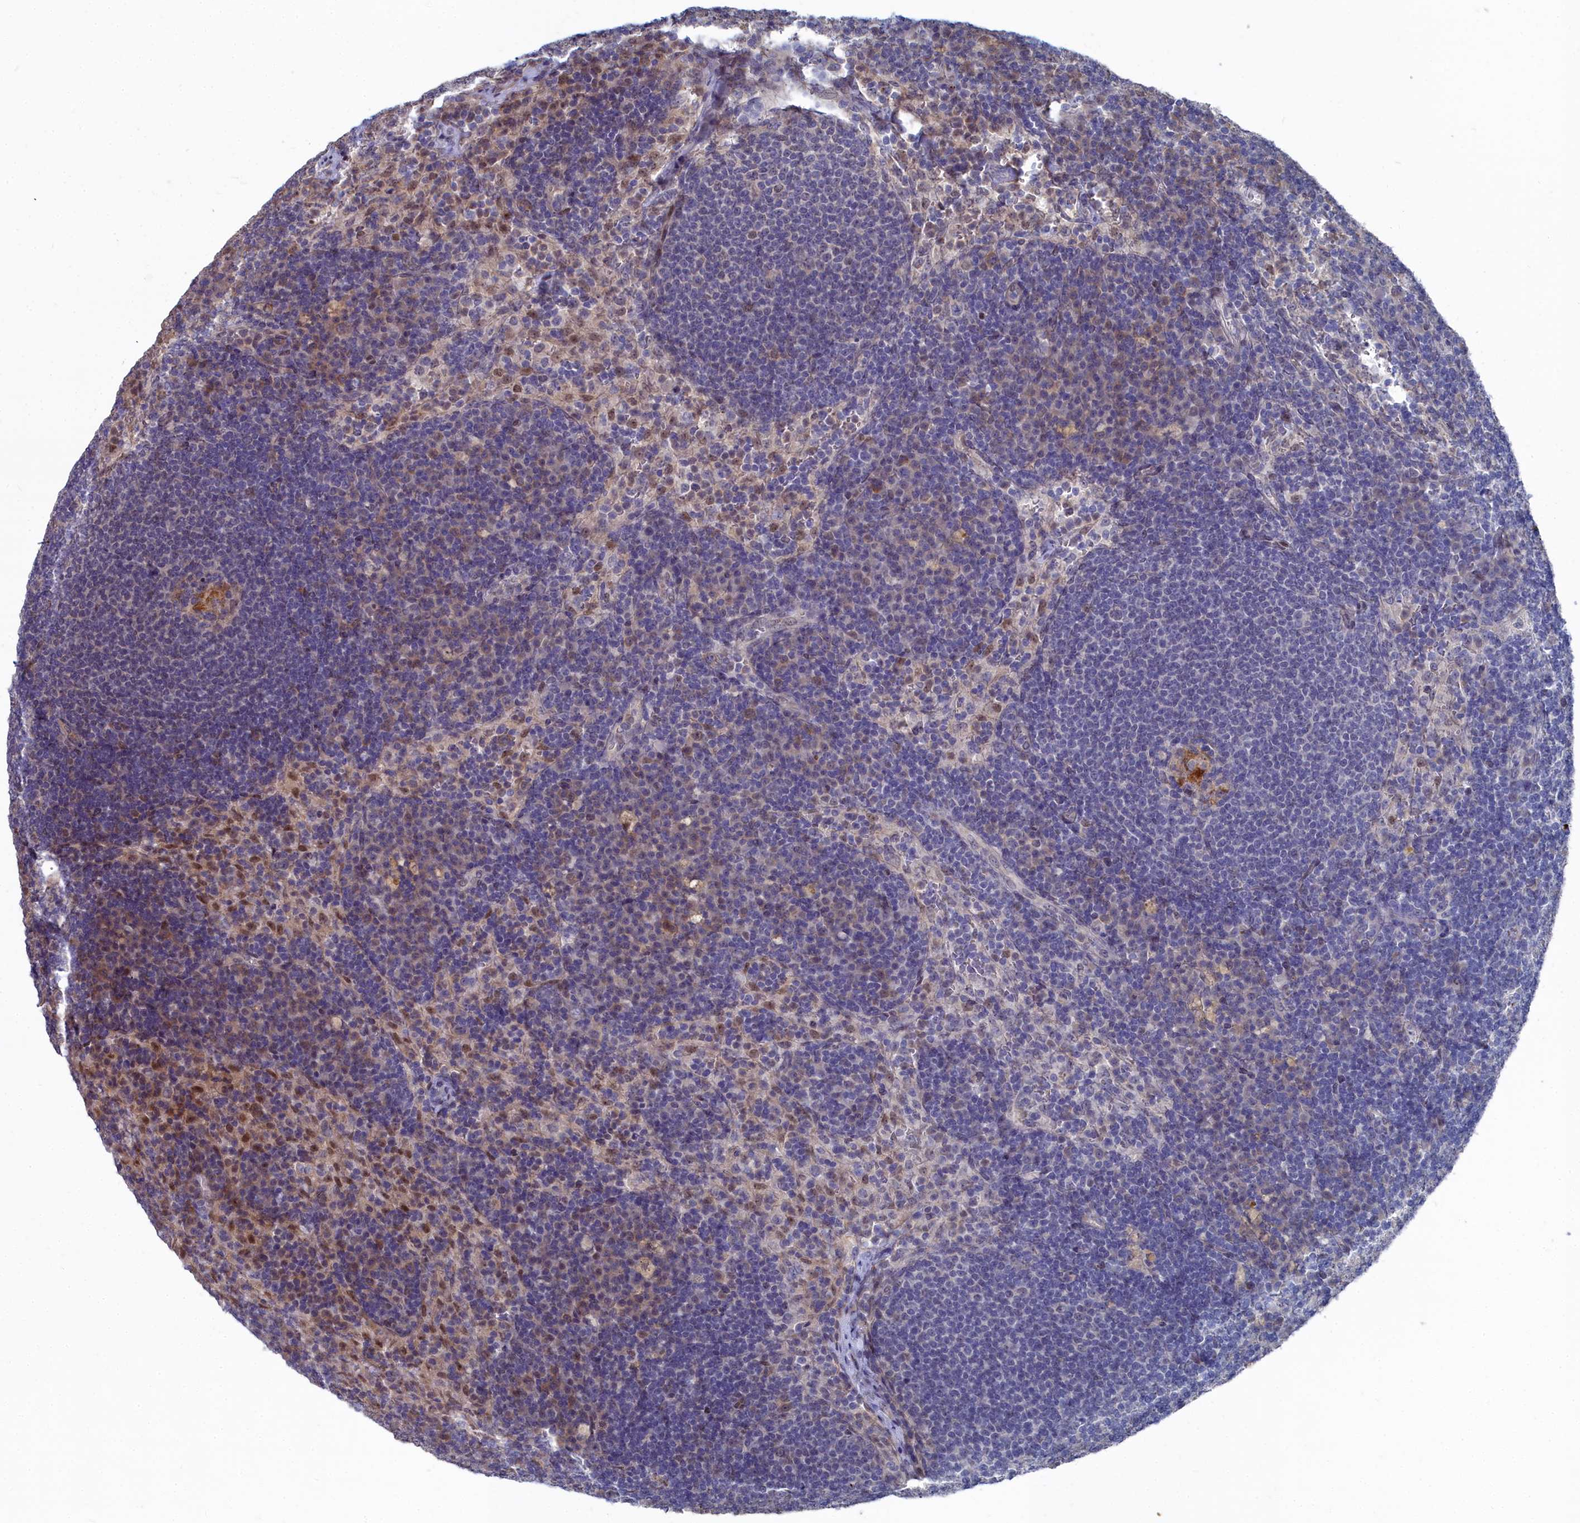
{"staining": {"intensity": "moderate", "quantity": "<25%", "location": "cytoplasmic/membranous"}, "tissue": "lymph node", "cell_type": "Germinal center cells", "image_type": "normal", "snomed": [{"axis": "morphology", "description": "Normal tissue, NOS"}, {"axis": "topography", "description": "Lymph node"}], "caption": "The image exhibits a brown stain indicating the presence of a protein in the cytoplasmic/membranous of germinal center cells in lymph node.", "gene": "RPS27A", "patient": {"sex": "female", "age": 70}}